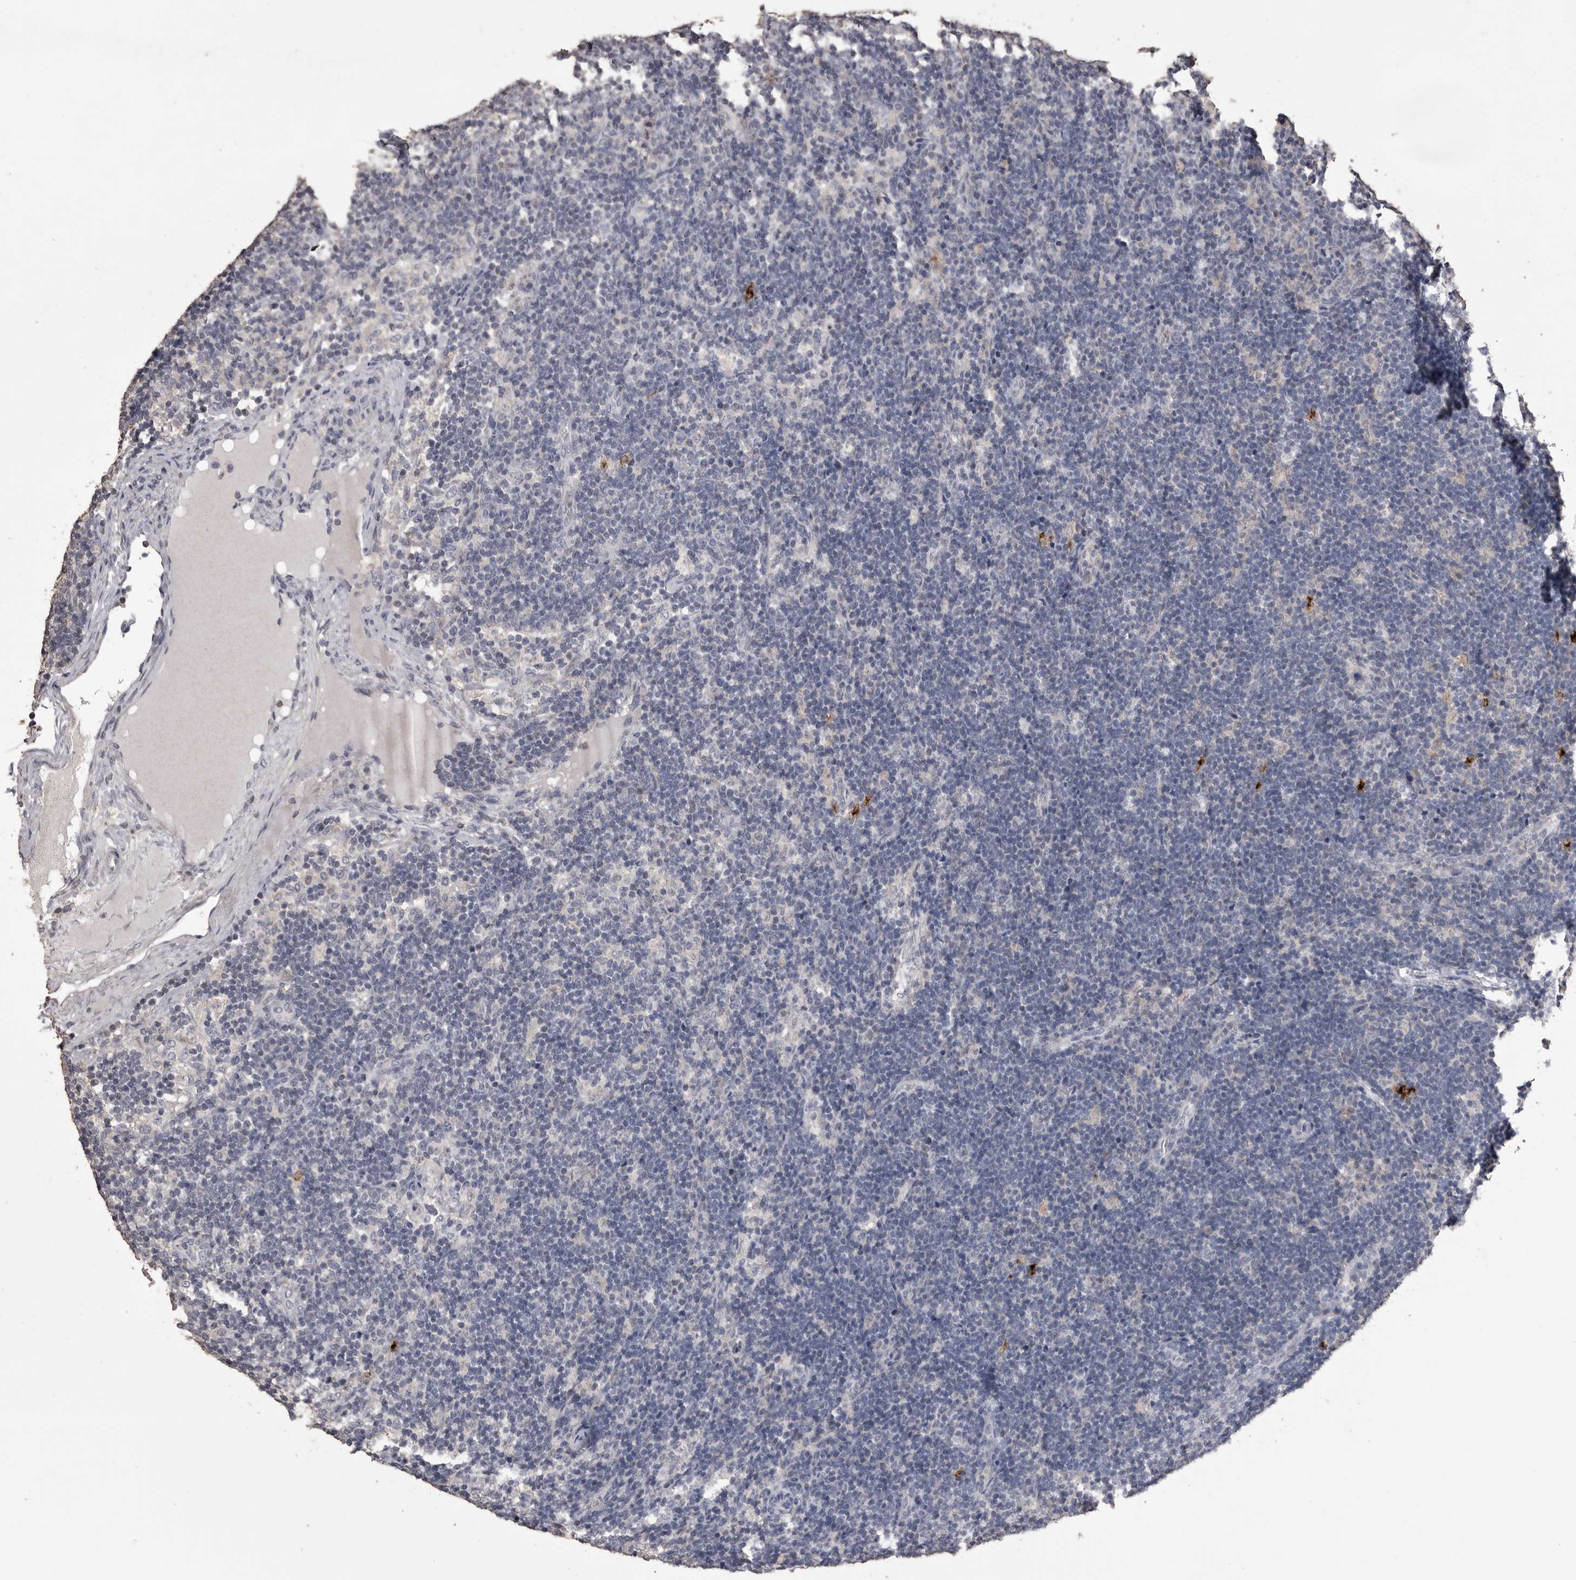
{"staining": {"intensity": "negative", "quantity": "none", "location": "none"}, "tissue": "lymph node", "cell_type": "Germinal center cells", "image_type": "normal", "snomed": [{"axis": "morphology", "description": "Normal tissue, NOS"}, {"axis": "topography", "description": "Lymph node"}], "caption": "A high-resolution micrograph shows IHC staining of unremarkable lymph node, which reveals no significant staining in germinal center cells. (DAB (3,3'-diaminobenzidine) immunohistochemistry (IHC), high magnification).", "gene": "MMP7", "patient": {"sex": "female", "age": 22}}